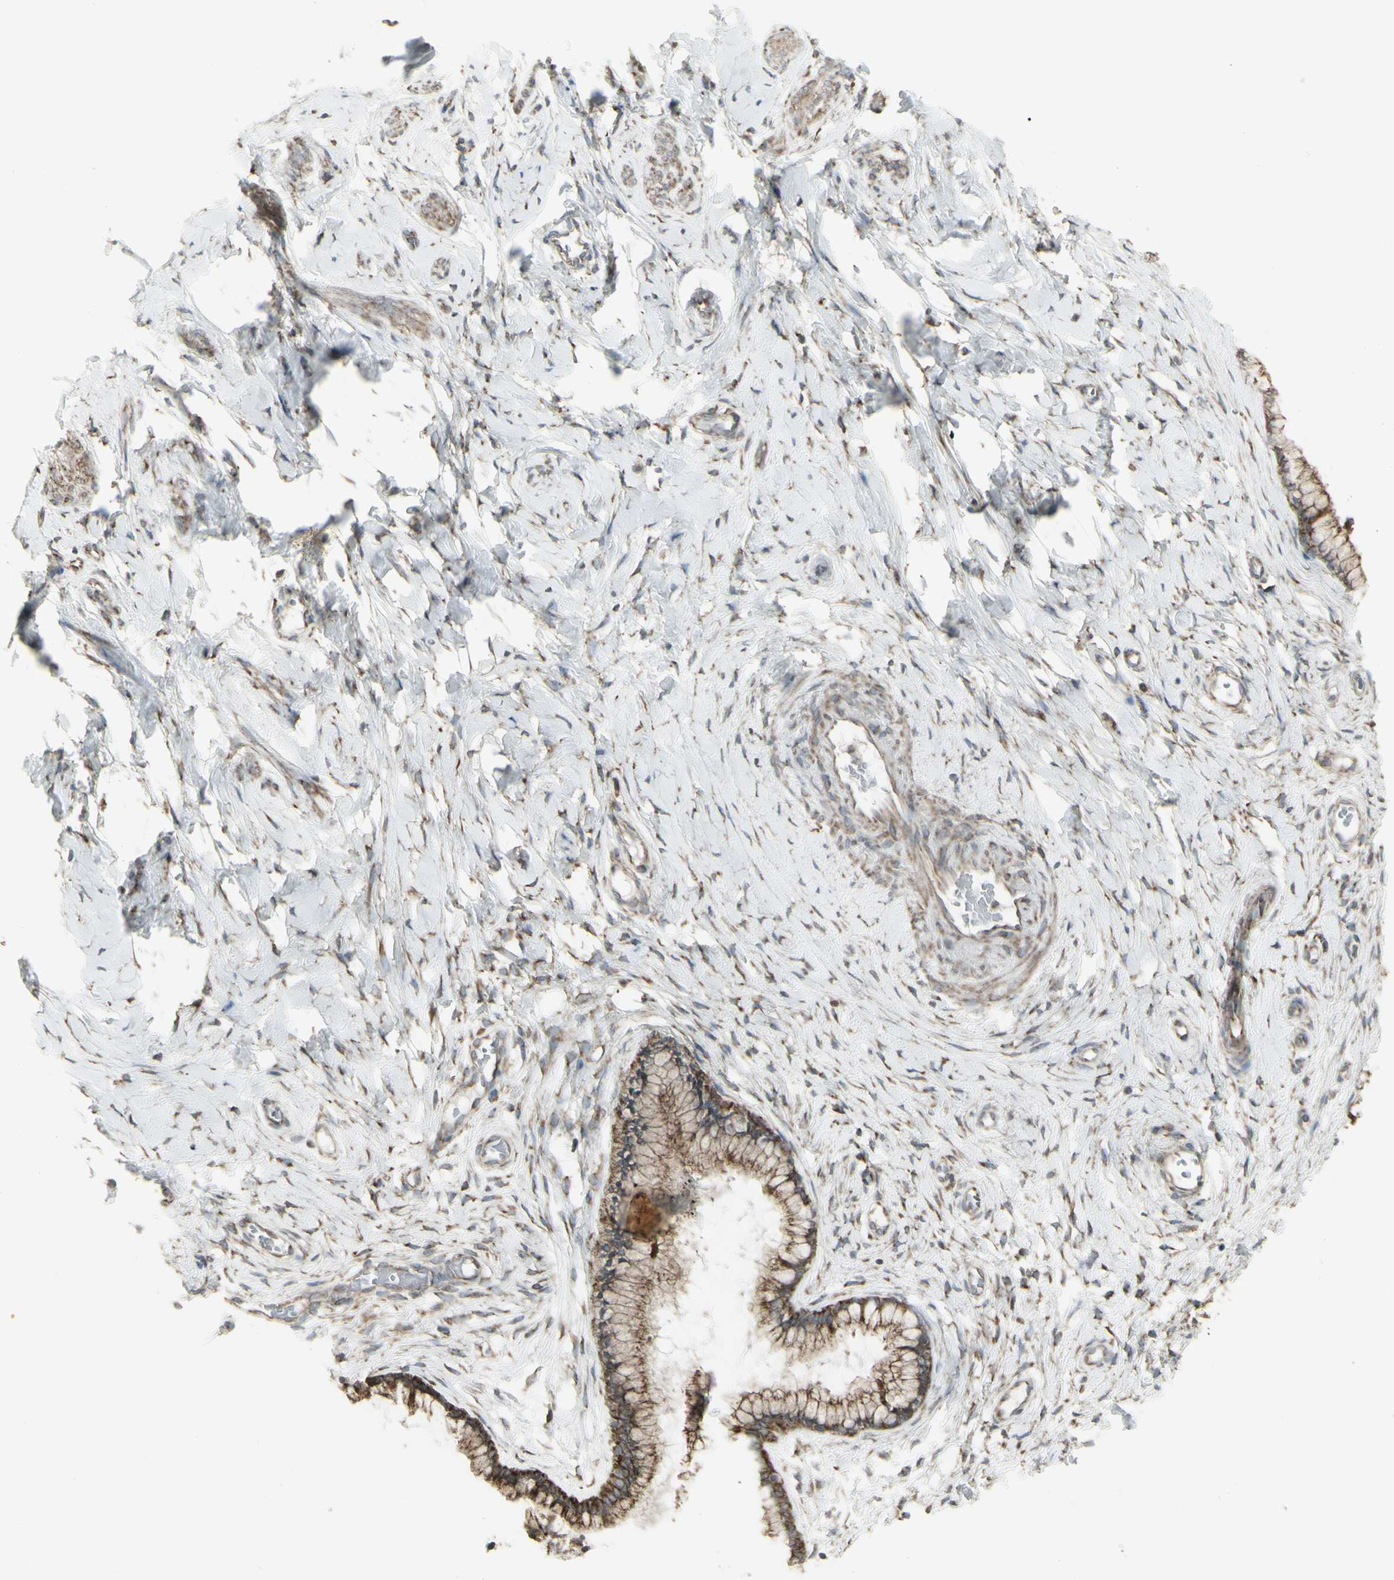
{"staining": {"intensity": "moderate", "quantity": ">75%", "location": "cytoplasmic/membranous"}, "tissue": "cervix", "cell_type": "Glandular cells", "image_type": "normal", "snomed": [{"axis": "morphology", "description": "Normal tissue, NOS"}, {"axis": "topography", "description": "Cervix"}], "caption": "About >75% of glandular cells in benign human cervix exhibit moderate cytoplasmic/membranous protein positivity as visualized by brown immunohistochemical staining.", "gene": "FKBP3", "patient": {"sex": "female", "age": 65}}